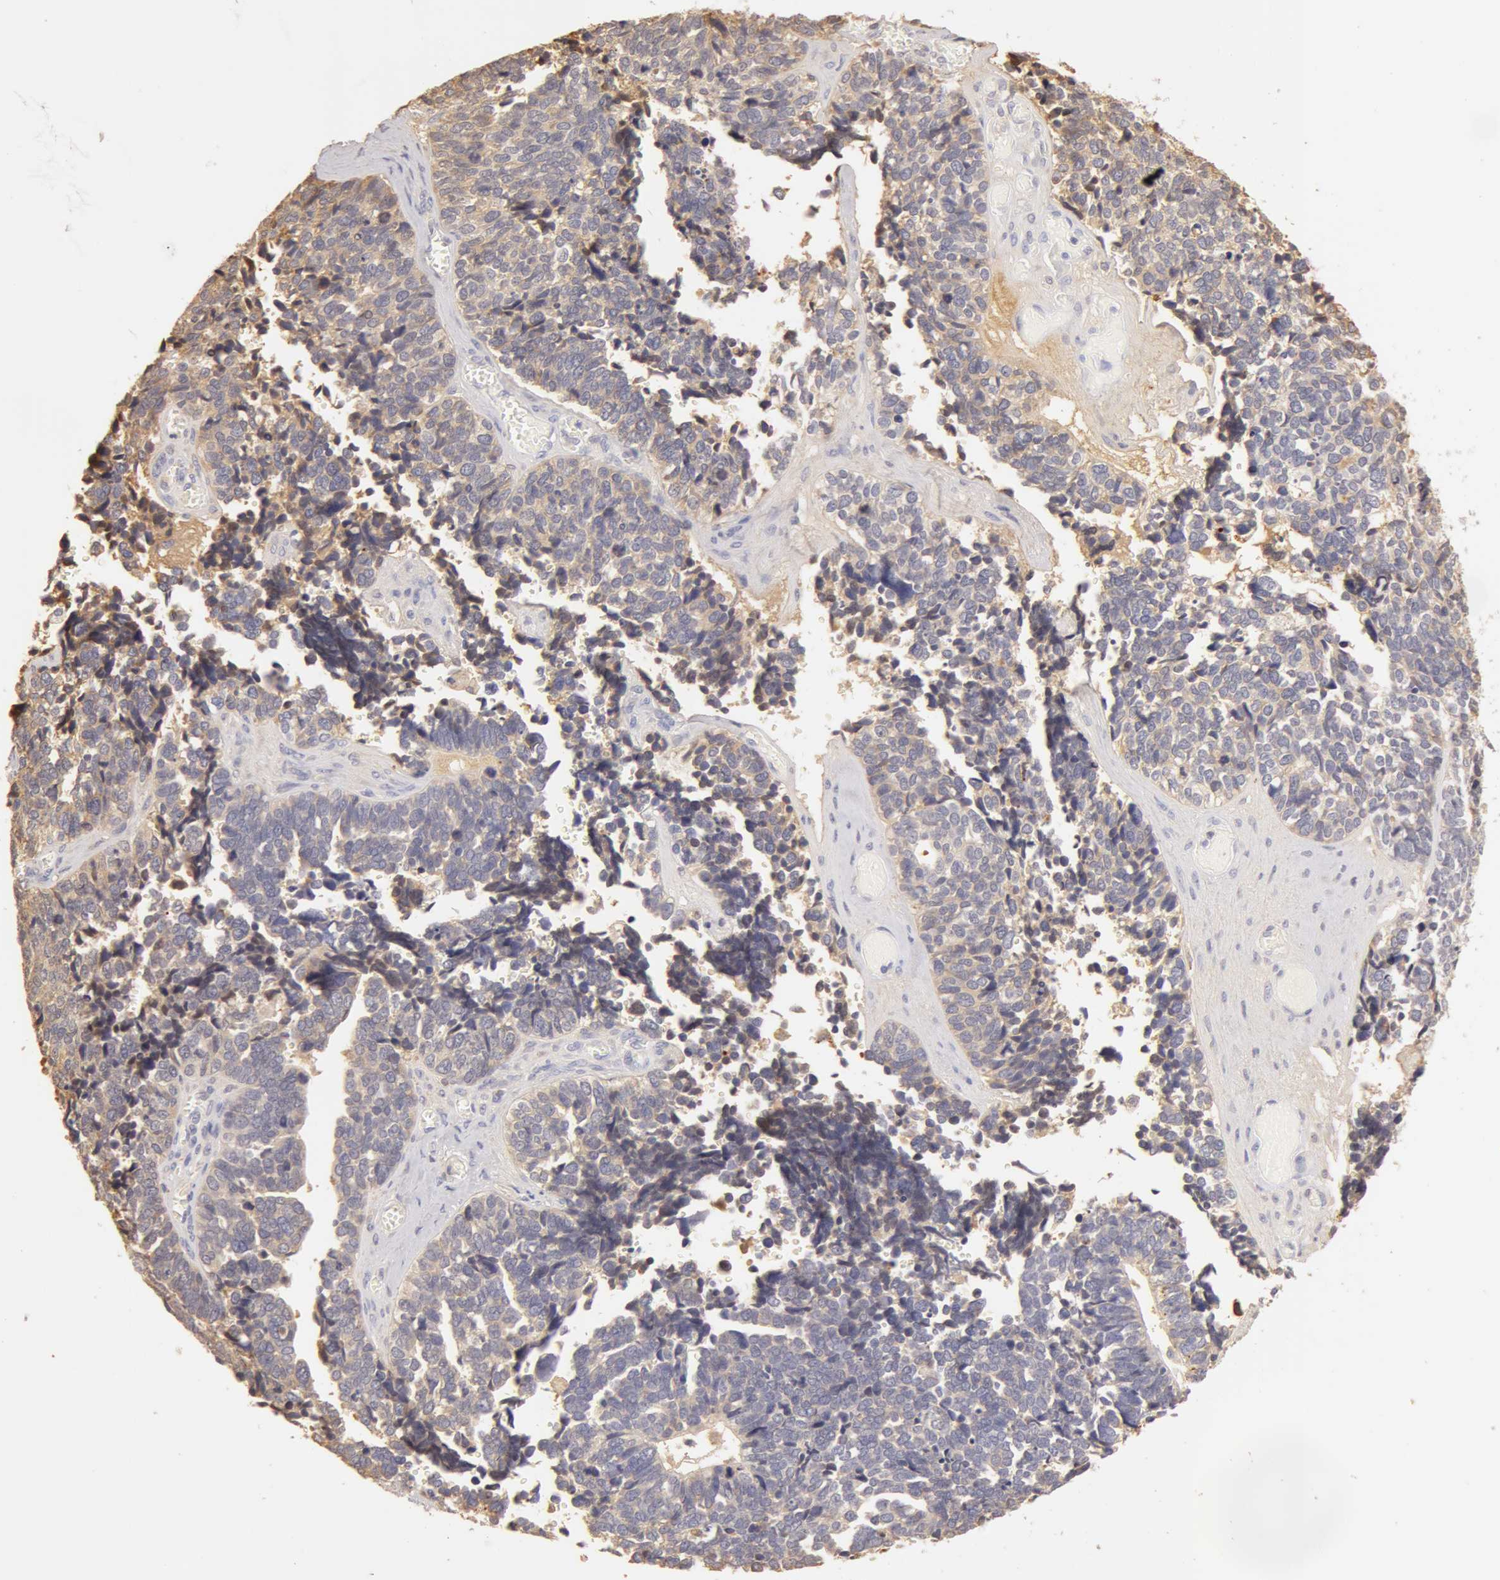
{"staining": {"intensity": "weak", "quantity": ">75%", "location": "cytoplasmic/membranous"}, "tissue": "ovarian cancer", "cell_type": "Tumor cells", "image_type": "cancer", "snomed": [{"axis": "morphology", "description": "Cystadenocarcinoma, serous, NOS"}, {"axis": "topography", "description": "Ovary"}], "caption": "This histopathology image reveals immunohistochemistry staining of human ovarian serous cystadenocarcinoma, with low weak cytoplasmic/membranous positivity in about >75% of tumor cells.", "gene": "TF", "patient": {"sex": "female", "age": 77}}